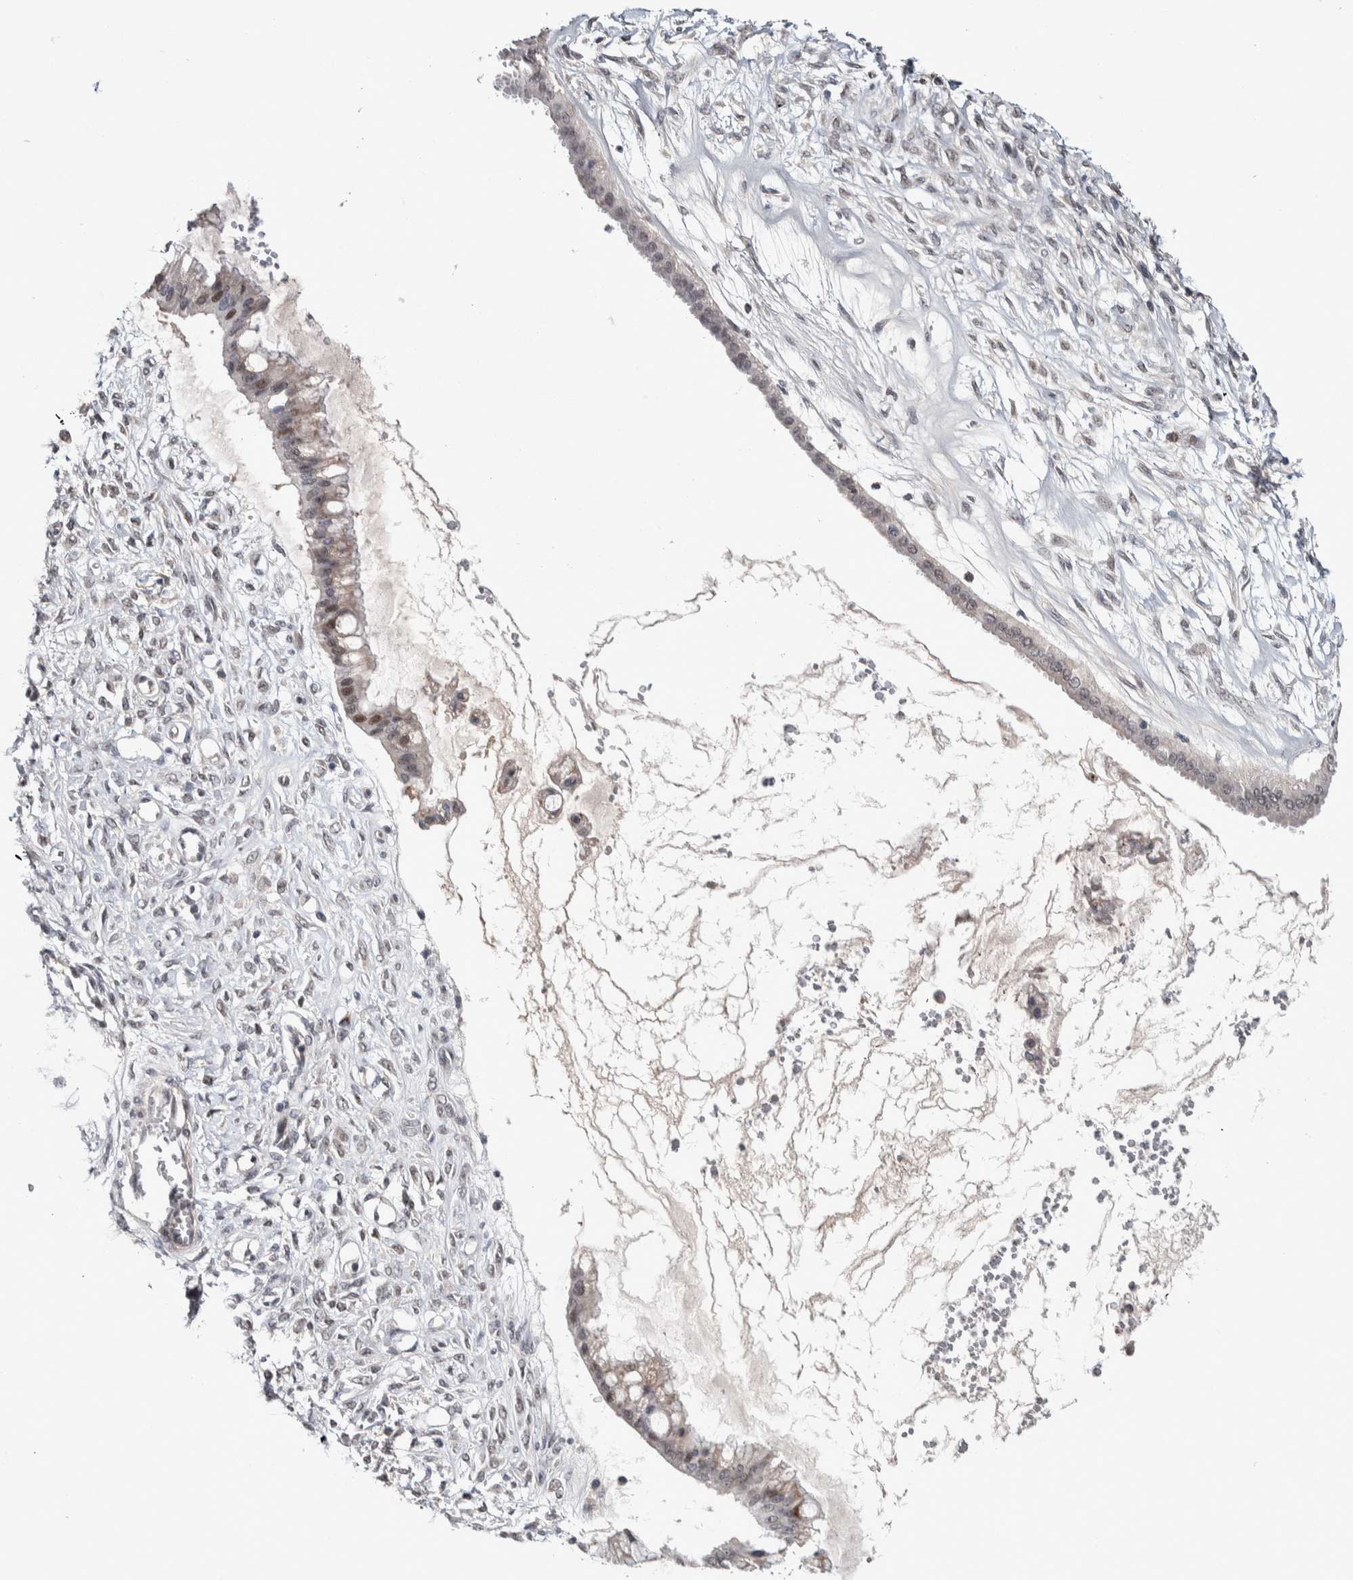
{"staining": {"intensity": "weak", "quantity": "<25%", "location": "nuclear"}, "tissue": "ovarian cancer", "cell_type": "Tumor cells", "image_type": "cancer", "snomed": [{"axis": "morphology", "description": "Cystadenocarcinoma, mucinous, NOS"}, {"axis": "topography", "description": "Ovary"}], "caption": "This is an immunohistochemistry image of ovarian cancer. There is no expression in tumor cells.", "gene": "ASPN", "patient": {"sex": "female", "age": 73}}